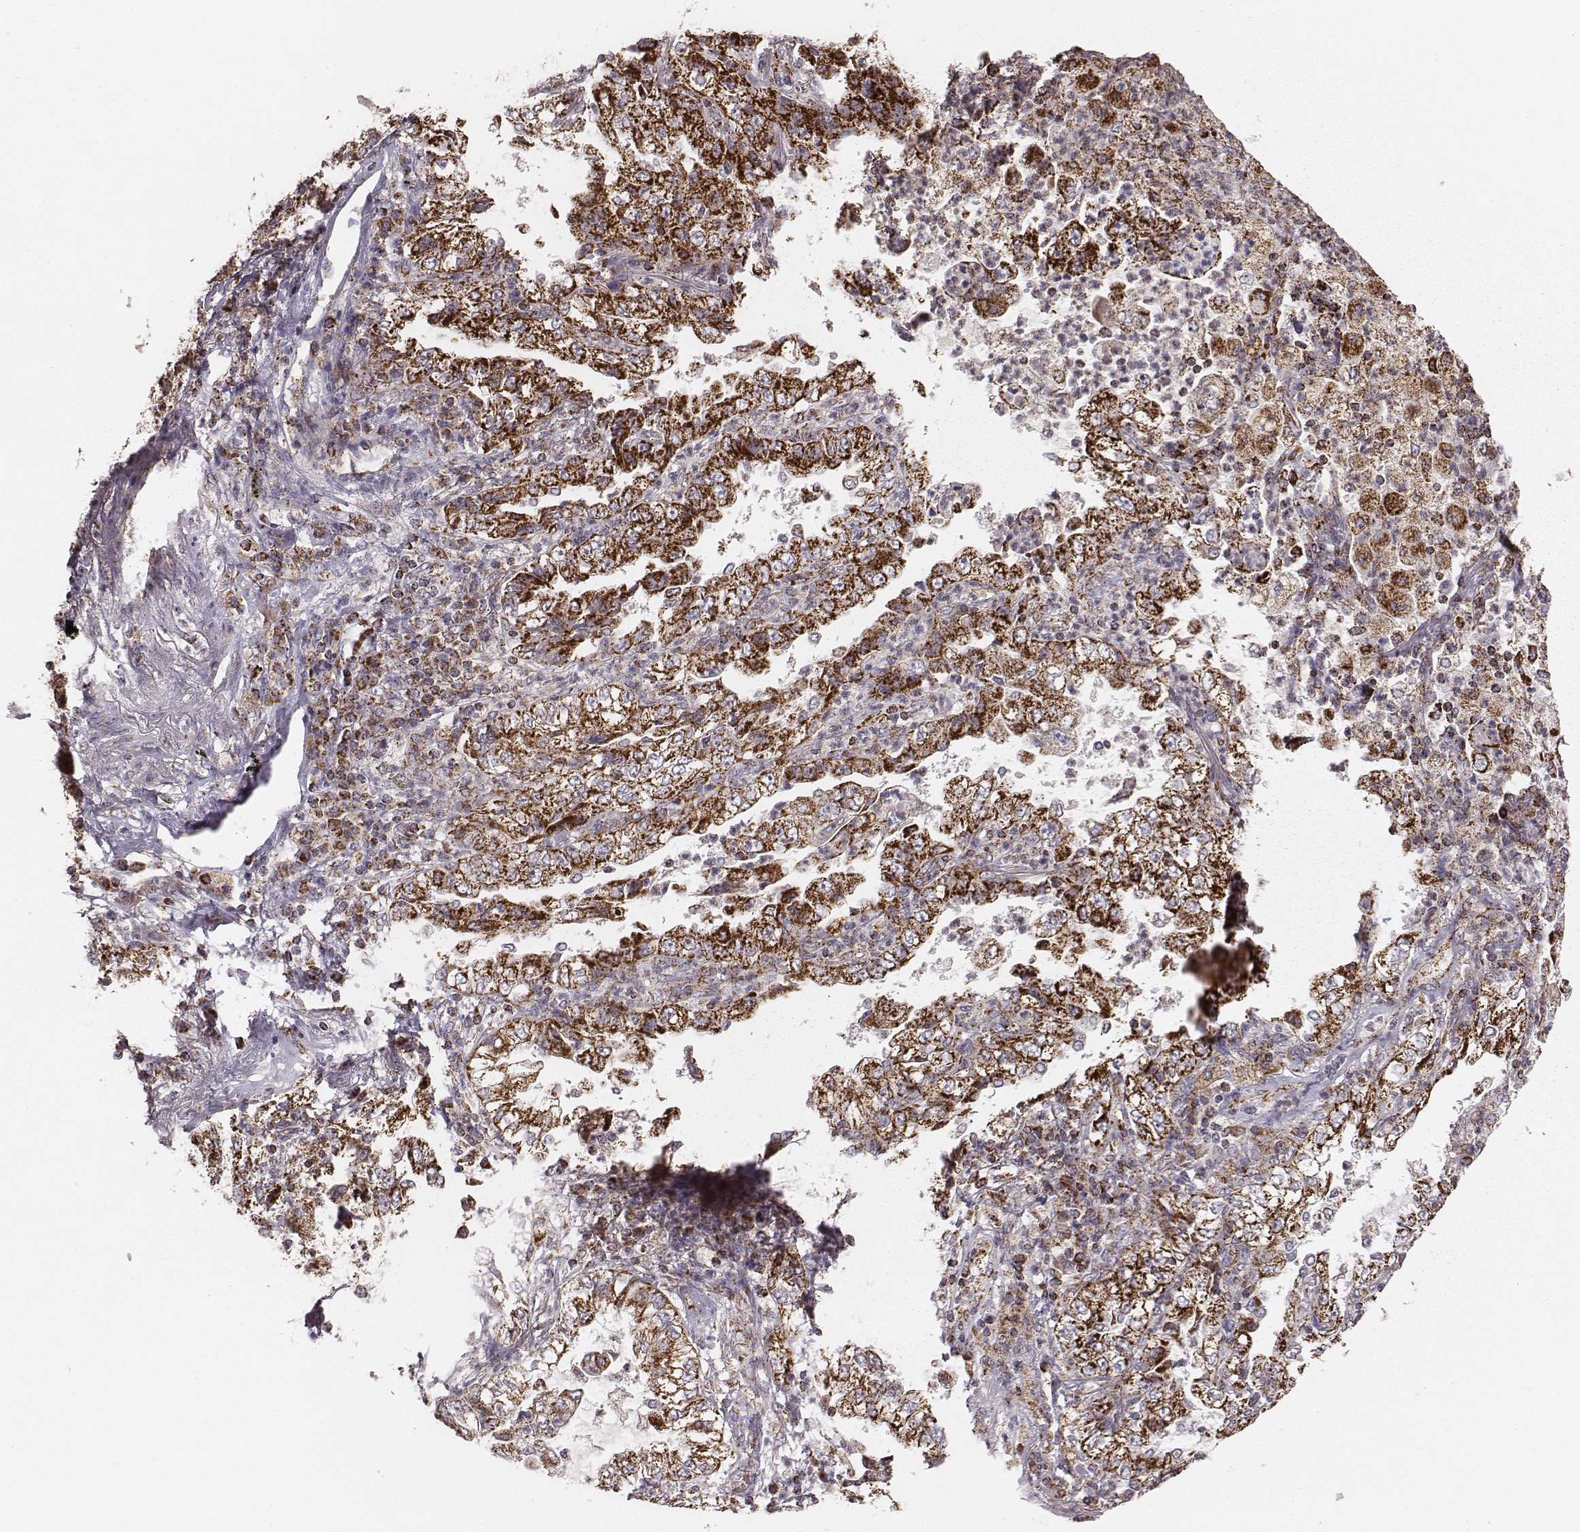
{"staining": {"intensity": "strong", "quantity": ">75%", "location": "cytoplasmic/membranous"}, "tissue": "lung cancer", "cell_type": "Tumor cells", "image_type": "cancer", "snomed": [{"axis": "morphology", "description": "Adenocarcinoma, NOS"}, {"axis": "topography", "description": "Lung"}], "caption": "This is an image of IHC staining of adenocarcinoma (lung), which shows strong expression in the cytoplasmic/membranous of tumor cells.", "gene": "TUFM", "patient": {"sex": "female", "age": 73}}